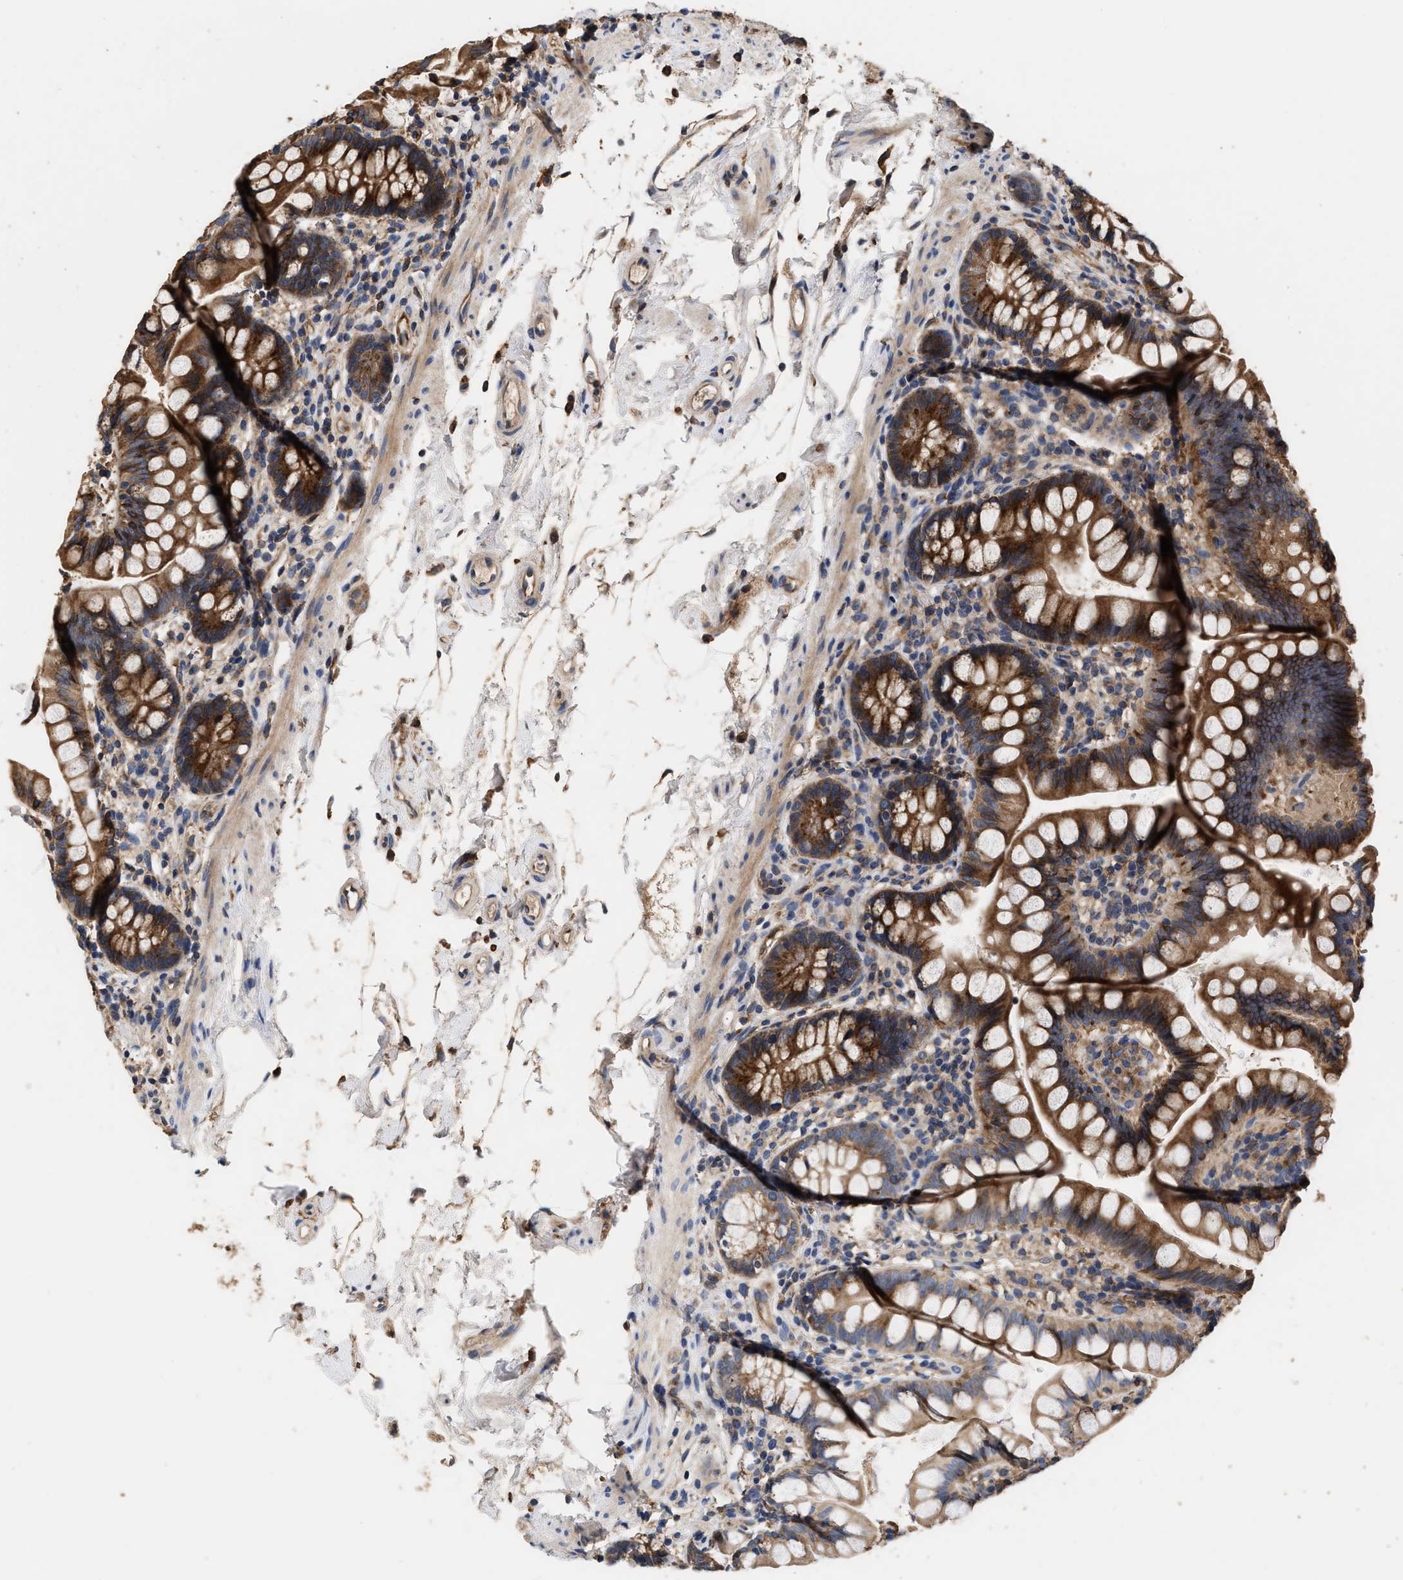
{"staining": {"intensity": "strong", "quantity": ">75%", "location": "cytoplasmic/membranous"}, "tissue": "small intestine", "cell_type": "Glandular cells", "image_type": "normal", "snomed": [{"axis": "morphology", "description": "Normal tissue, NOS"}, {"axis": "topography", "description": "Small intestine"}], "caption": "There is high levels of strong cytoplasmic/membranous positivity in glandular cells of unremarkable small intestine, as demonstrated by immunohistochemical staining (brown color).", "gene": "KLB", "patient": {"sex": "female", "age": 84}}